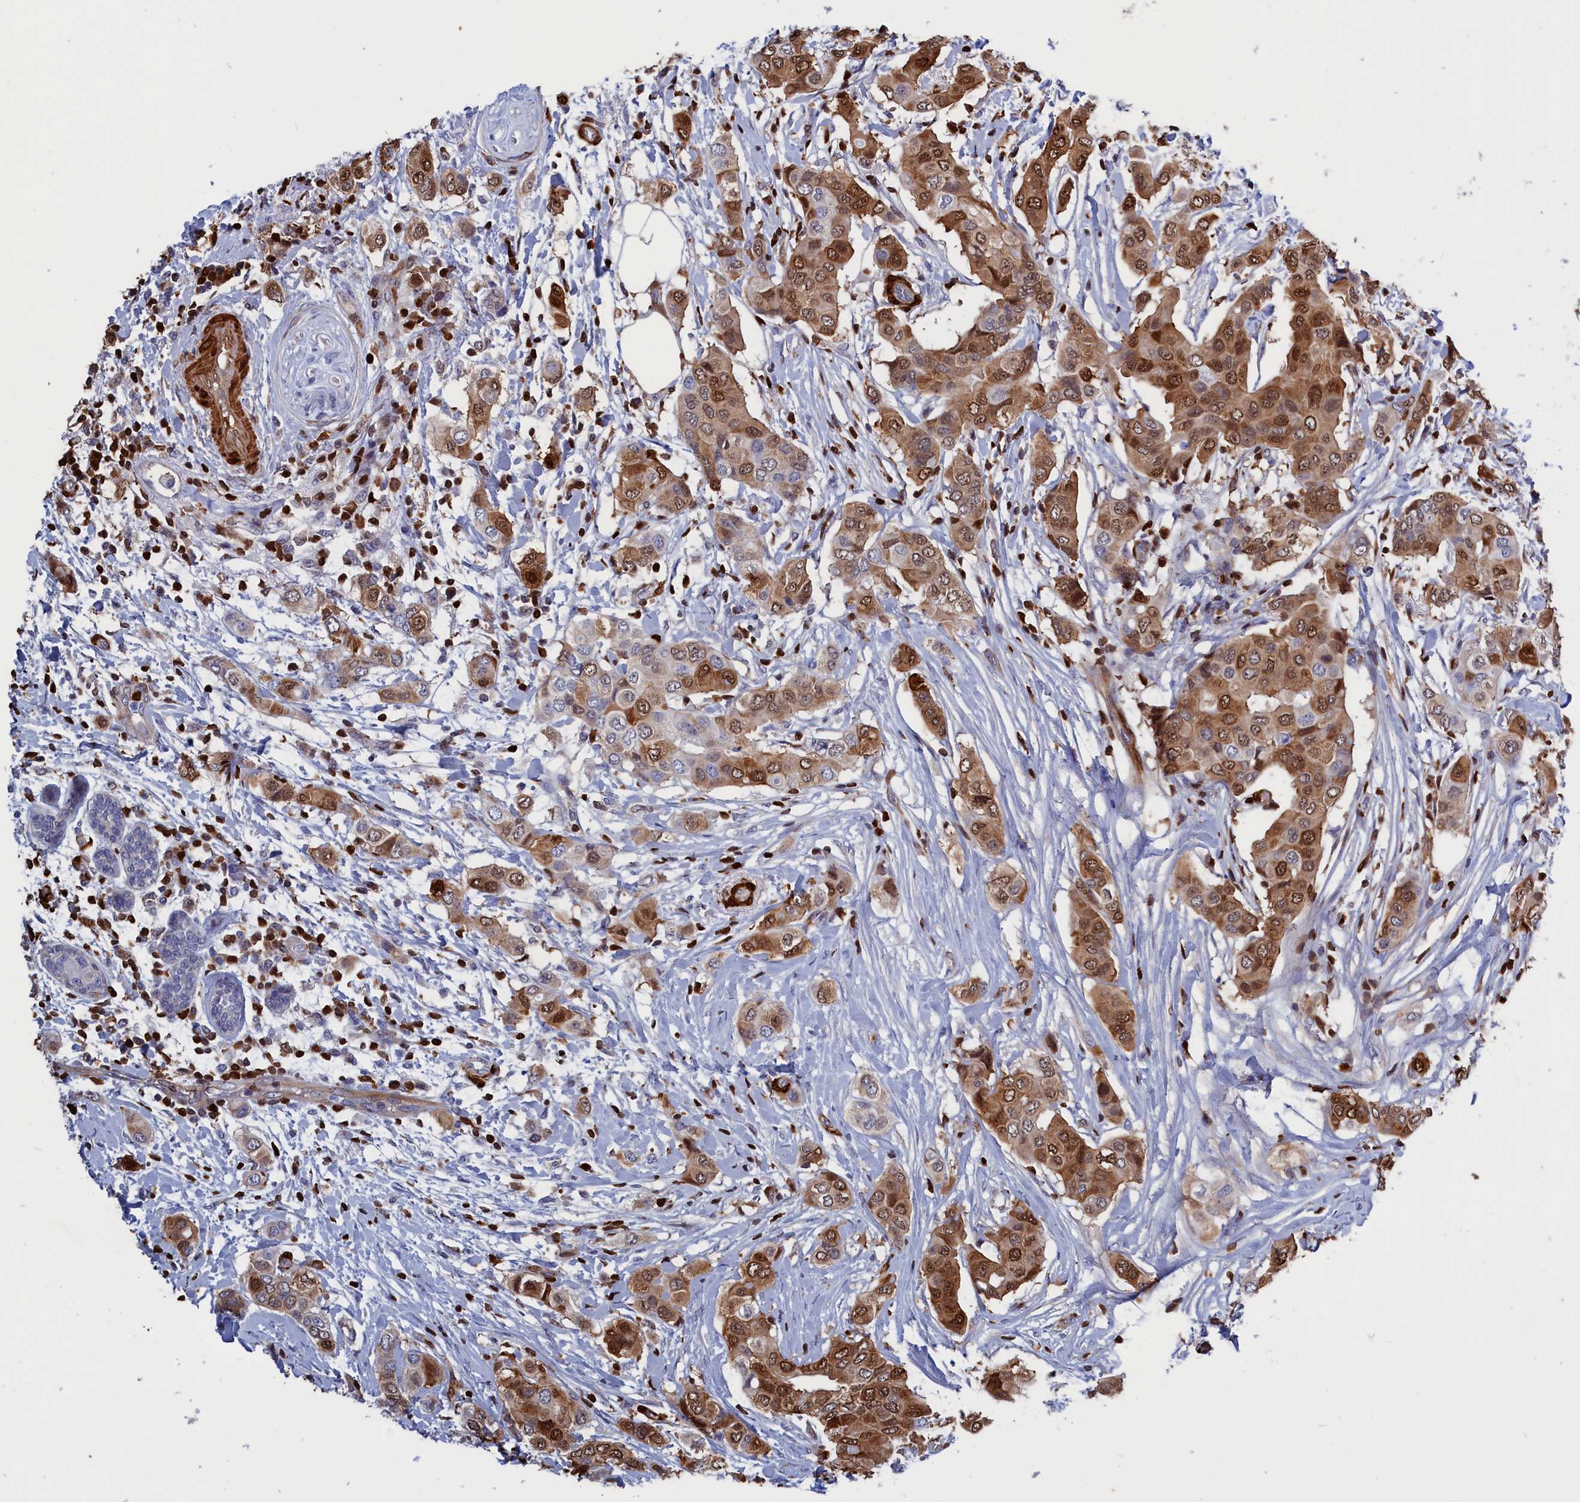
{"staining": {"intensity": "moderate", "quantity": ">75%", "location": "cytoplasmic/membranous,nuclear"}, "tissue": "breast cancer", "cell_type": "Tumor cells", "image_type": "cancer", "snomed": [{"axis": "morphology", "description": "Lobular carcinoma"}, {"axis": "topography", "description": "Breast"}], "caption": "This is an image of IHC staining of lobular carcinoma (breast), which shows moderate expression in the cytoplasmic/membranous and nuclear of tumor cells.", "gene": "CRIP1", "patient": {"sex": "female", "age": 51}}